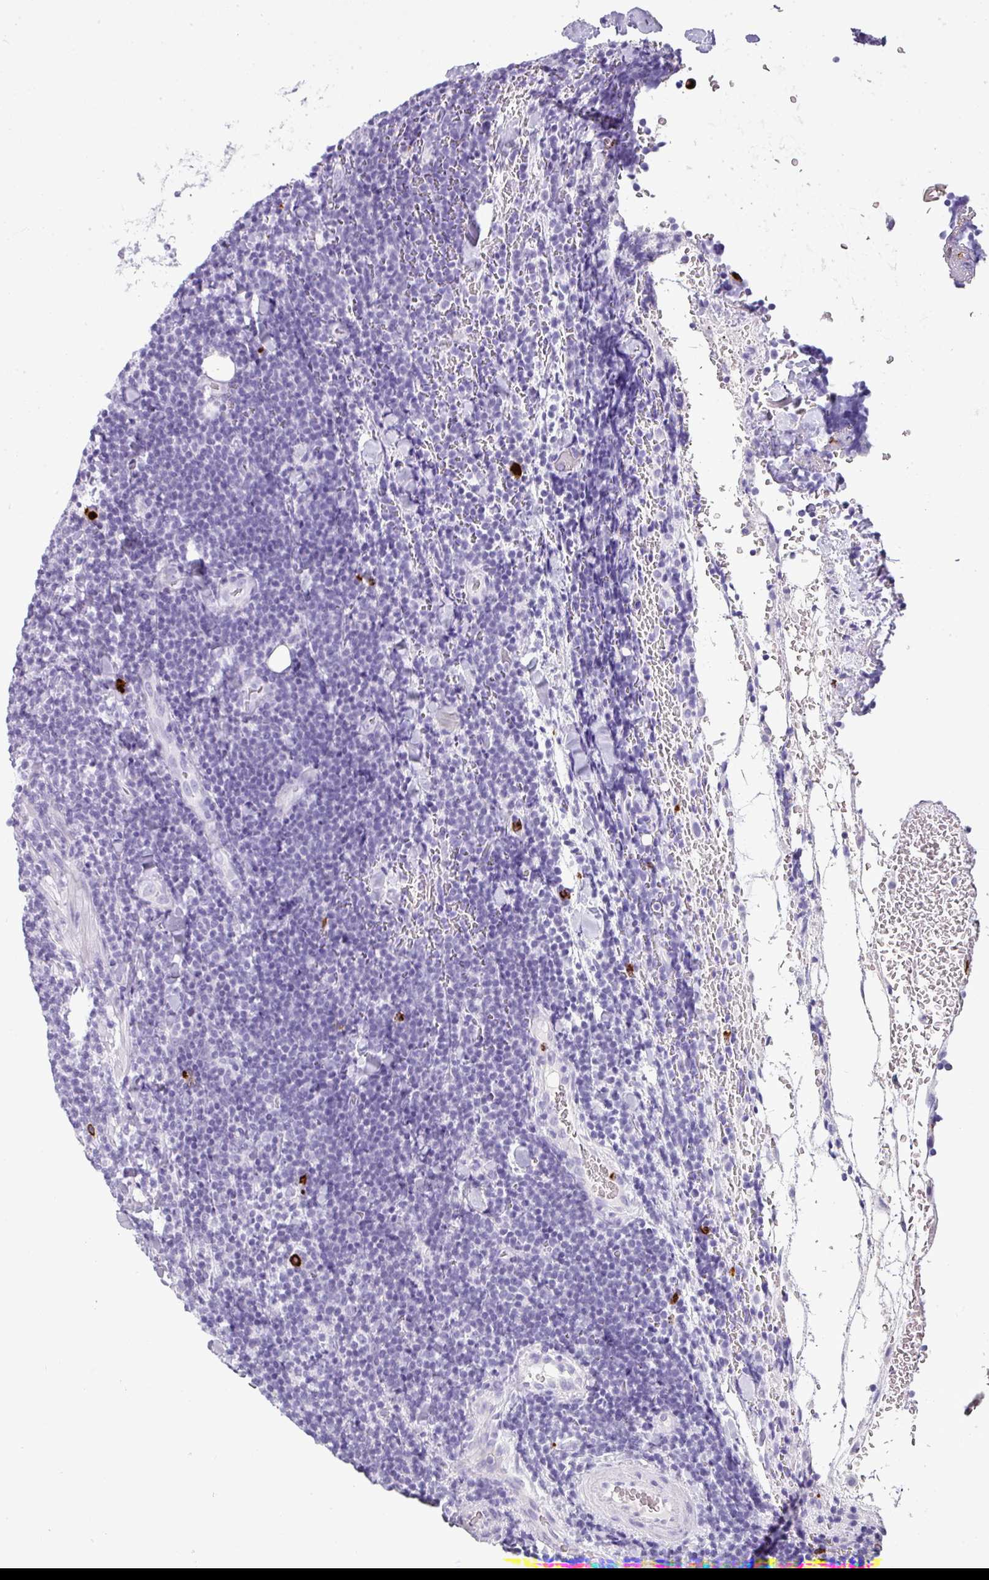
{"staining": {"intensity": "negative", "quantity": "none", "location": "none"}, "tissue": "lymphoma", "cell_type": "Tumor cells", "image_type": "cancer", "snomed": [{"axis": "morphology", "description": "Malignant lymphoma, non-Hodgkin's type, Low grade"}, {"axis": "topography", "description": "Lymph node"}], "caption": "Immunohistochemistry histopathology image of neoplastic tissue: malignant lymphoma, non-Hodgkin's type (low-grade) stained with DAB (3,3'-diaminobenzidine) exhibits no significant protein expression in tumor cells. (Brightfield microscopy of DAB immunohistochemistry (IHC) at high magnification).", "gene": "CTSG", "patient": {"sex": "male", "age": 66}}